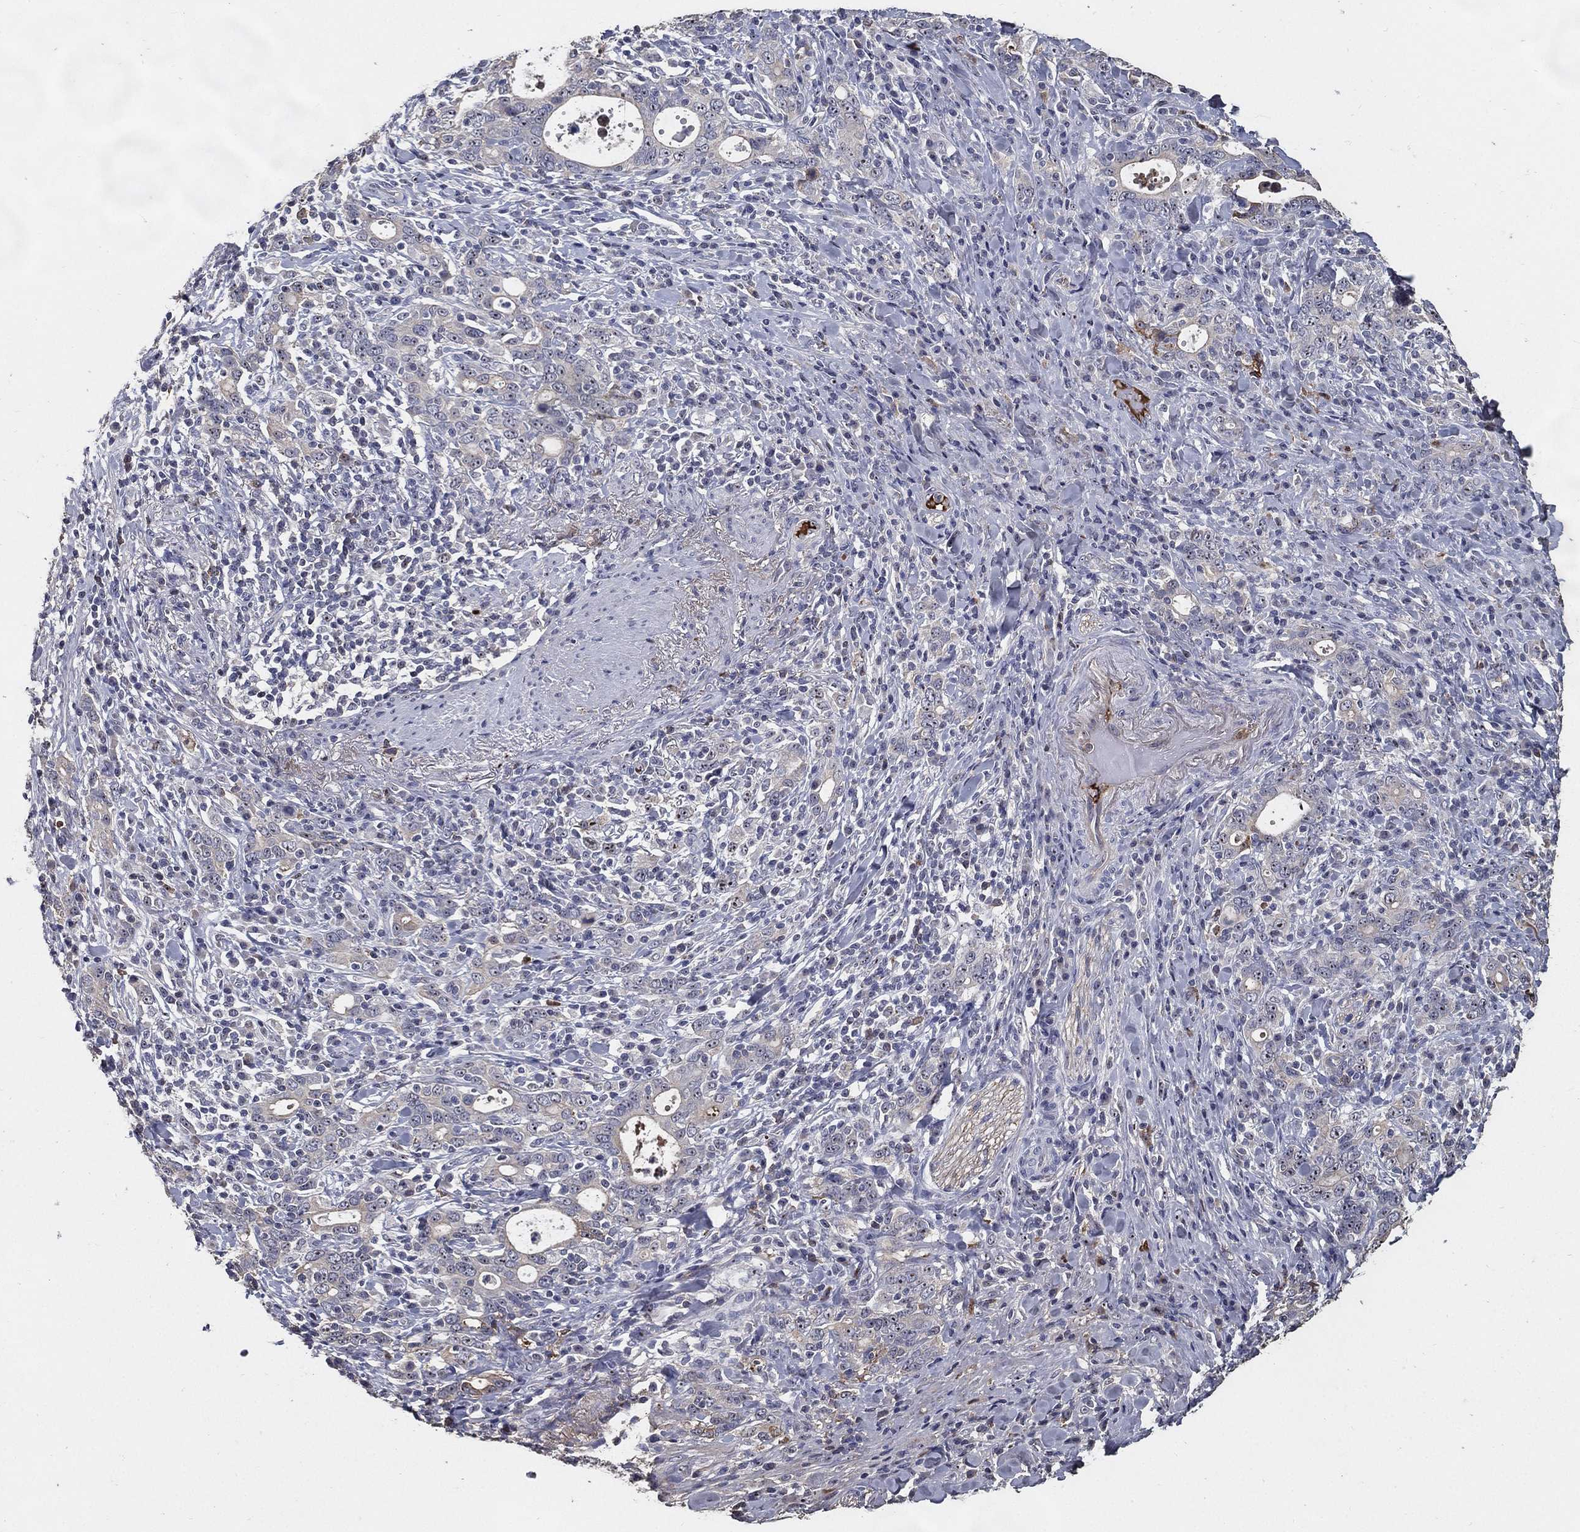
{"staining": {"intensity": "negative", "quantity": "none", "location": "none"}, "tissue": "stomach cancer", "cell_type": "Tumor cells", "image_type": "cancer", "snomed": [{"axis": "morphology", "description": "Adenocarcinoma, NOS"}, {"axis": "topography", "description": "Stomach"}], "caption": "DAB immunohistochemical staining of adenocarcinoma (stomach) reveals no significant positivity in tumor cells.", "gene": "EFNA1", "patient": {"sex": "male", "age": 79}}